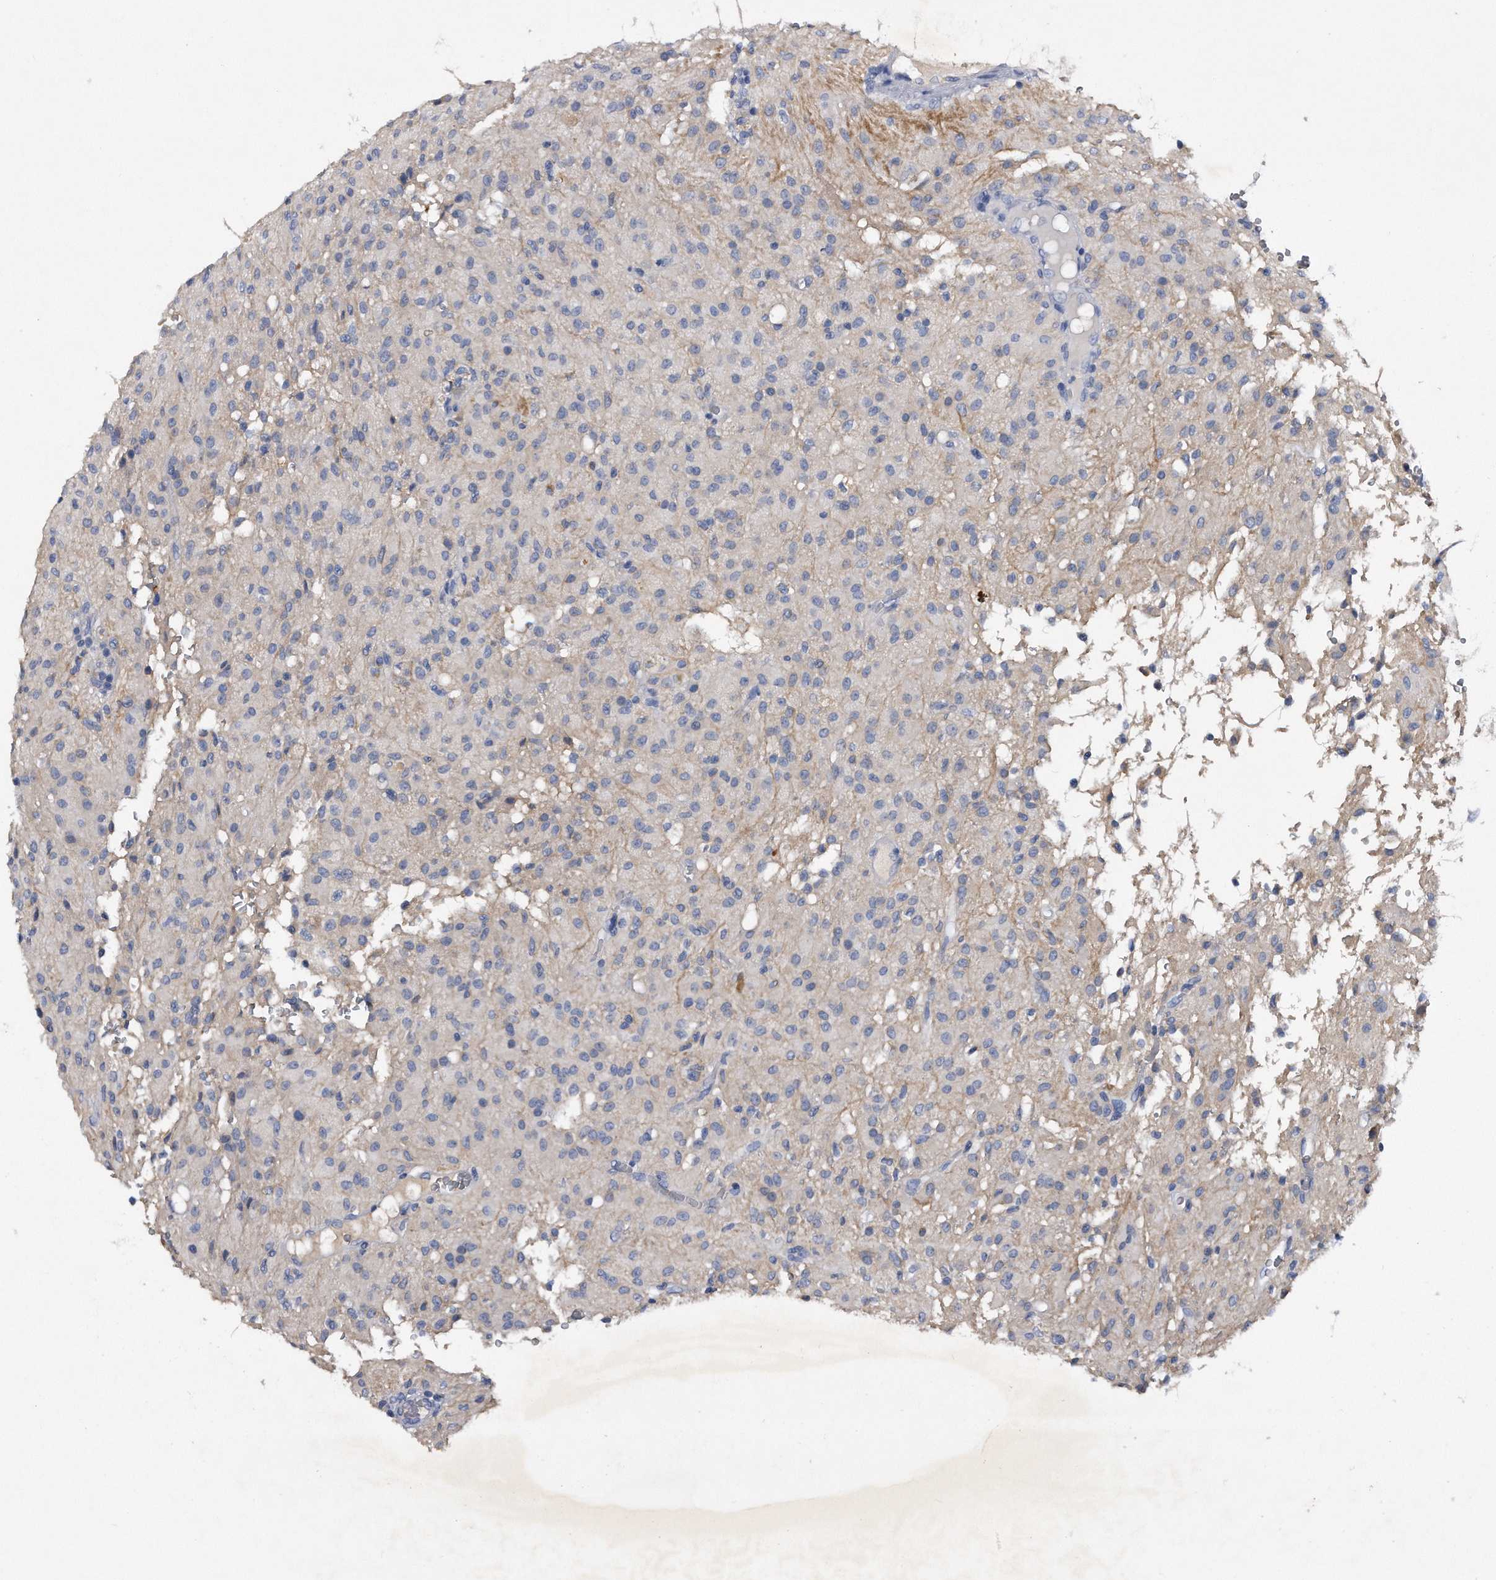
{"staining": {"intensity": "negative", "quantity": "none", "location": "none"}, "tissue": "glioma", "cell_type": "Tumor cells", "image_type": "cancer", "snomed": [{"axis": "morphology", "description": "Glioma, malignant, High grade"}, {"axis": "topography", "description": "Brain"}], "caption": "Tumor cells are negative for brown protein staining in glioma. The staining is performed using DAB (3,3'-diaminobenzidine) brown chromogen with nuclei counter-stained in using hematoxylin.", "gene": "ASNS", "patient": {"sex": "female", "age": 59}}